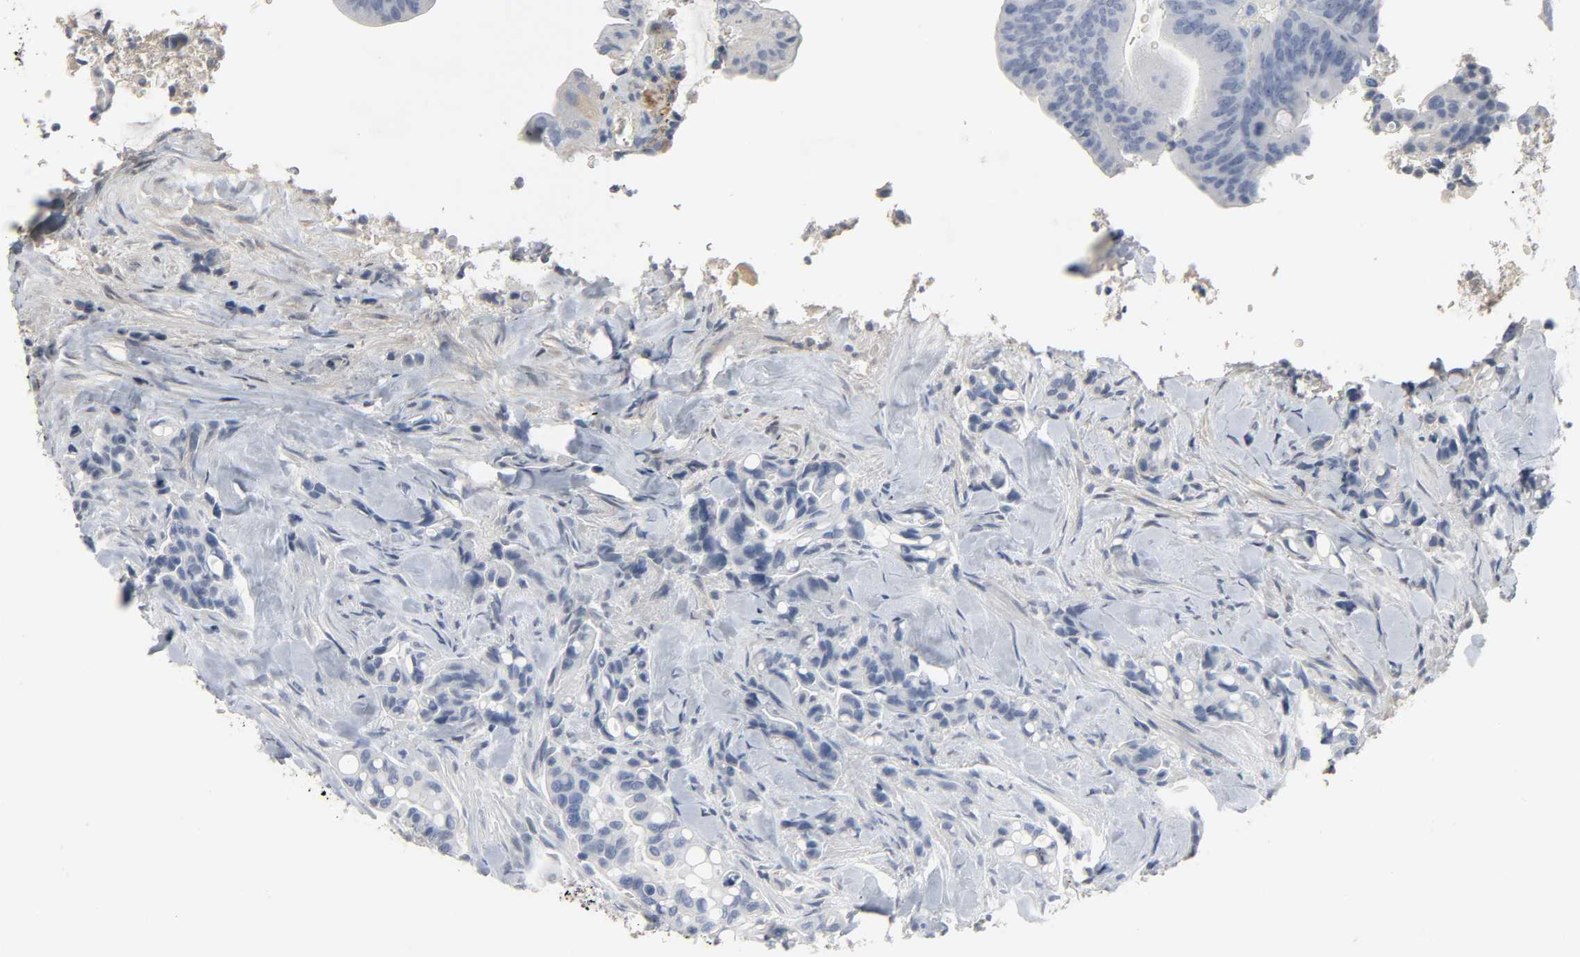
{"staining": {"intensity": "negative", "quantity": "none", "location": "none"}, "tissue": "colorectal cancer", "cell_type": "Tumor cells", "image_type": "cancer", "snomed": [{"axis": "morphology", "description": "Normal tissue, NOS"}, {"axis": "morphology", "description": "Adenocarcinoma, NOS"}, {"axis": "topography", "description": "Colon"}], "caption": "DAB (3,3'-diaminobenzidine) immunohistochemical staining of human colorectal adenocarcinoma shows no significant positivity in tumor cells. (DAB (3,3'-diaminobenzidine) immunohistochemistry (IHC) with hematoxylin counter stain).", "gene": "FBLN5", "patient": {"sex": "male", "age": 82}}